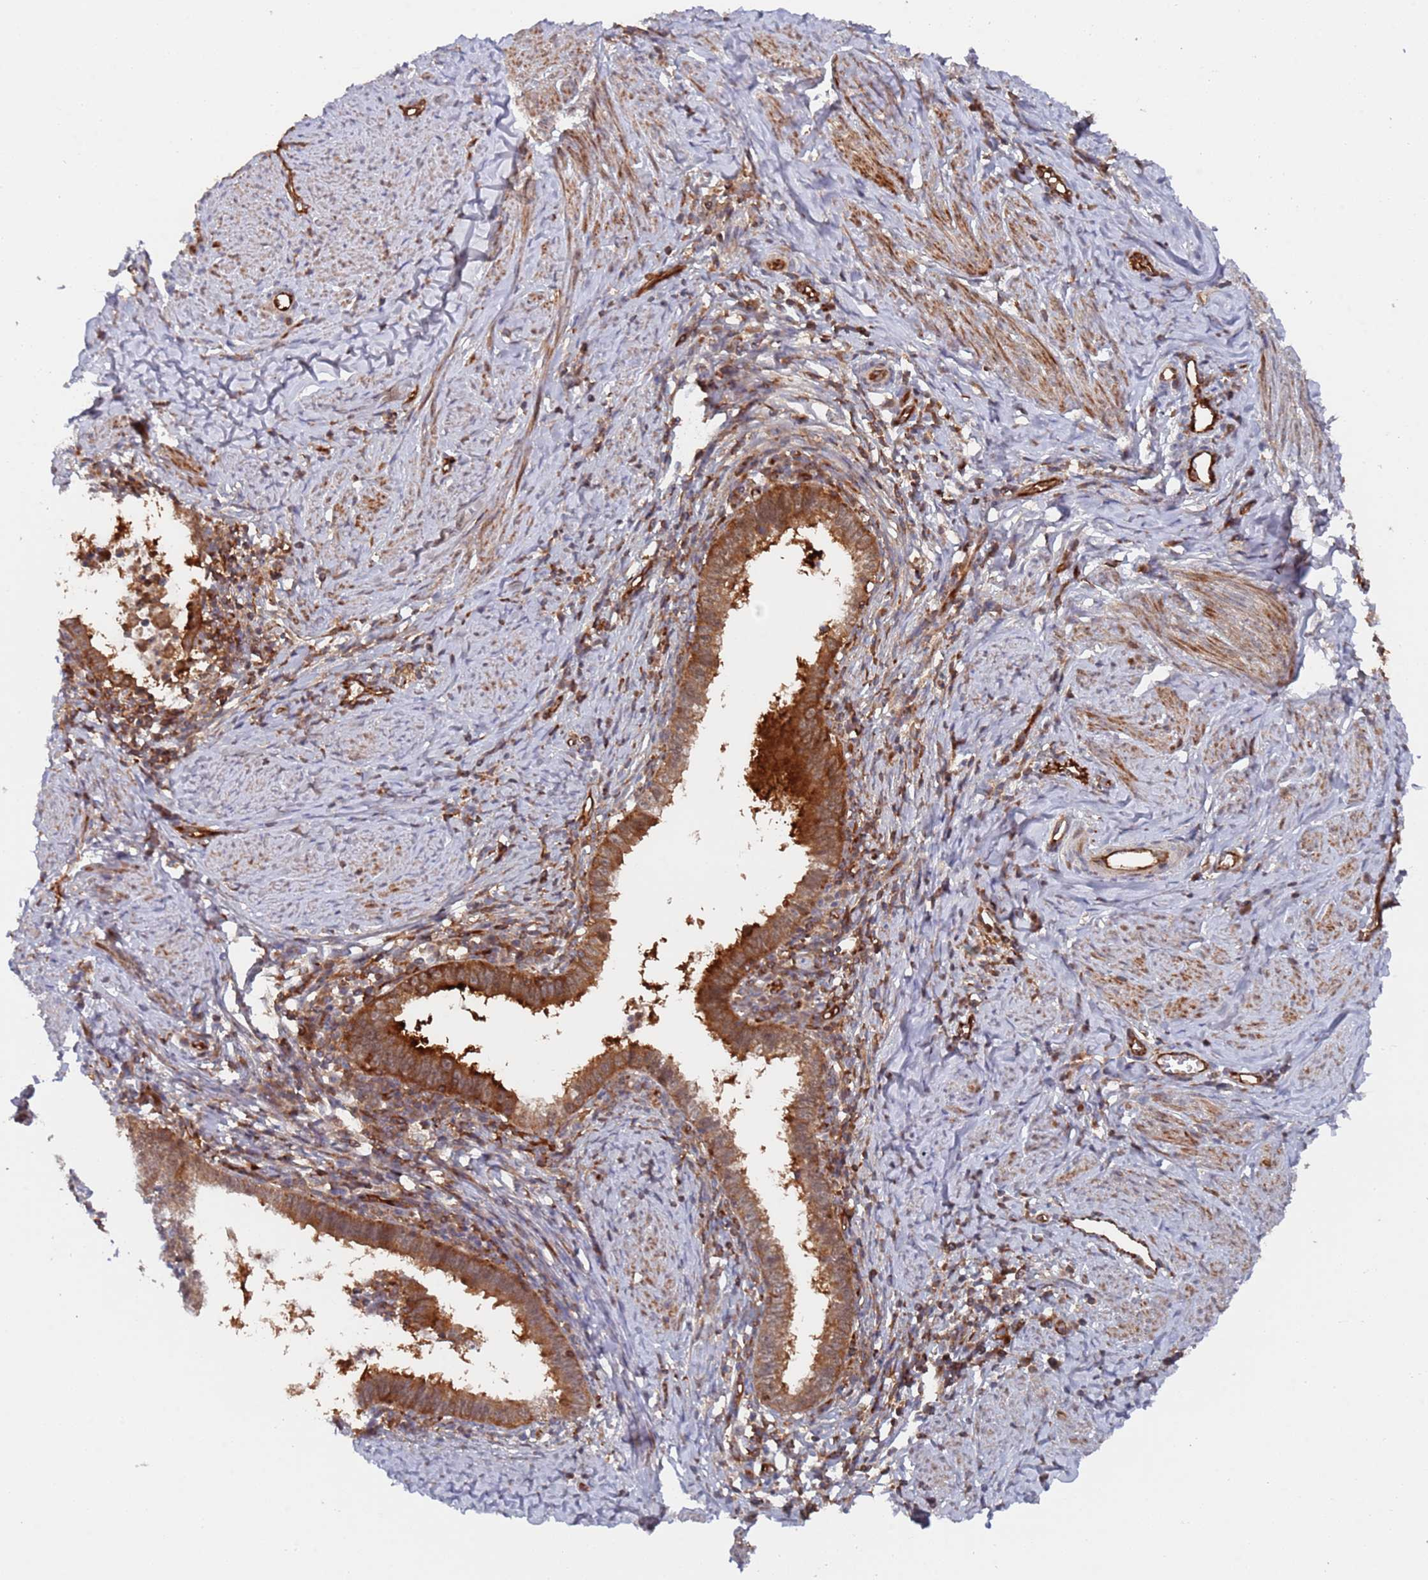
{"staining": {"intensity": "strong", "quantity": ">75%", "location": "cytoplasmic/membranous"}, "tissue": "cervical cancer", "cell_type": "Tumor cells", "image_type": "cancer", "snomed": [{"axis": "morphology", "description": "Adenocarcinoma, NOS"}, {"axis": "topography", "description": "Cervix"}], "caption": "IHC (DAB (3,3'-diaminobenzidine)) staining of adenocarcinoma (cervical) demonstrates strong cytoplasmic/membranous protein expression in approximately >75% of tumor cells. (DAB (3,3'-diaminobenzidine) IHC, brown staining for protein, blue staining for nuclei).", "gene": "DDX60", "patient": {"sex": "female", "age": 36}}